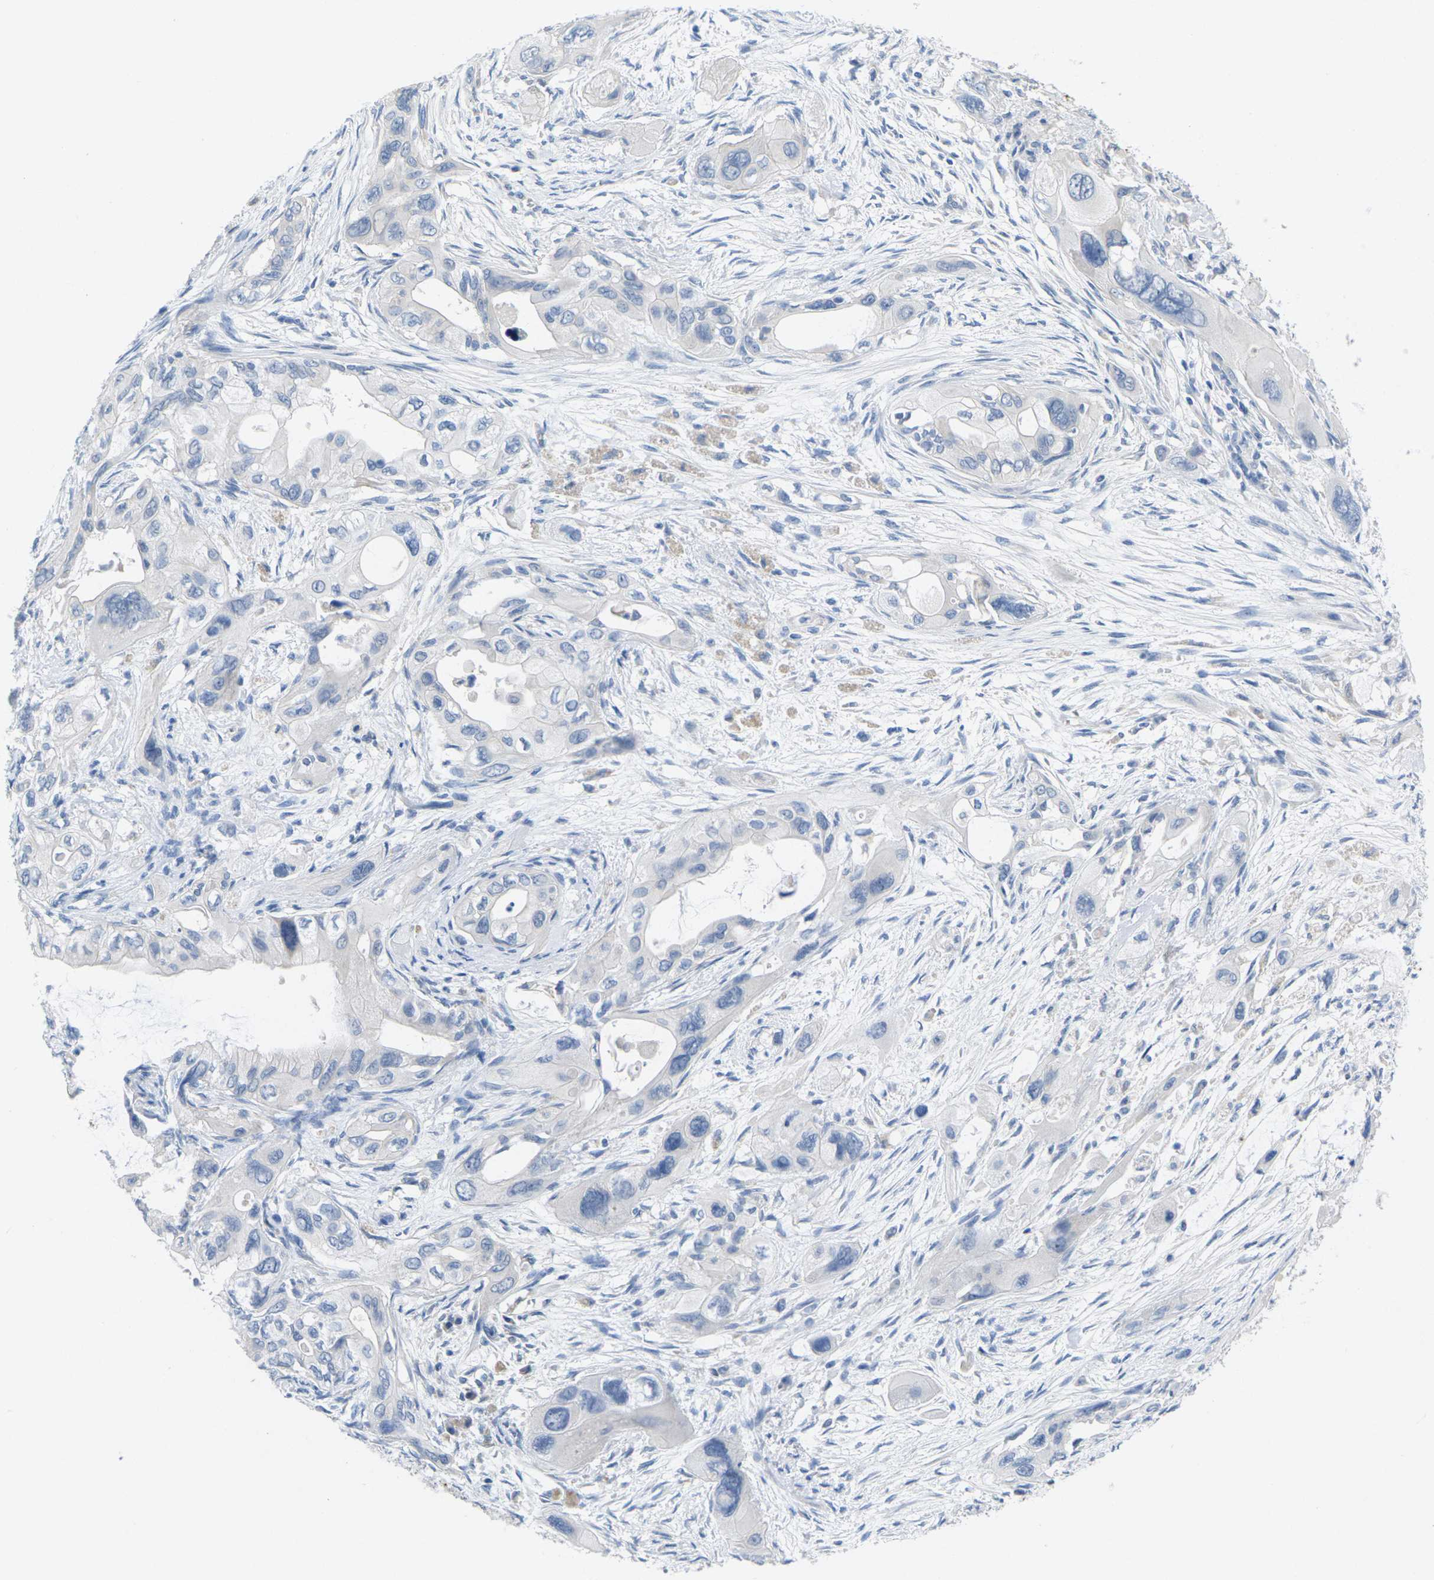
{"staining": {"intensity": "negative", "quantity": "none", "location": "none"}, "tissue": "pancreatic cancer", "cell_type": "Tumor cells", "image_type": "cancer", "snomed": [{"axis": "morphology", "description": "Adenocarcinoma, NOS"}, {"axis": "topography", "description": "Pancreas"}], "caption": "Human pancreatic cancer stained for a protein using IHC shows no positivity in tumor cells.", "gene": "TNNI3", "patient": {"sex": "male", "age": 73}}